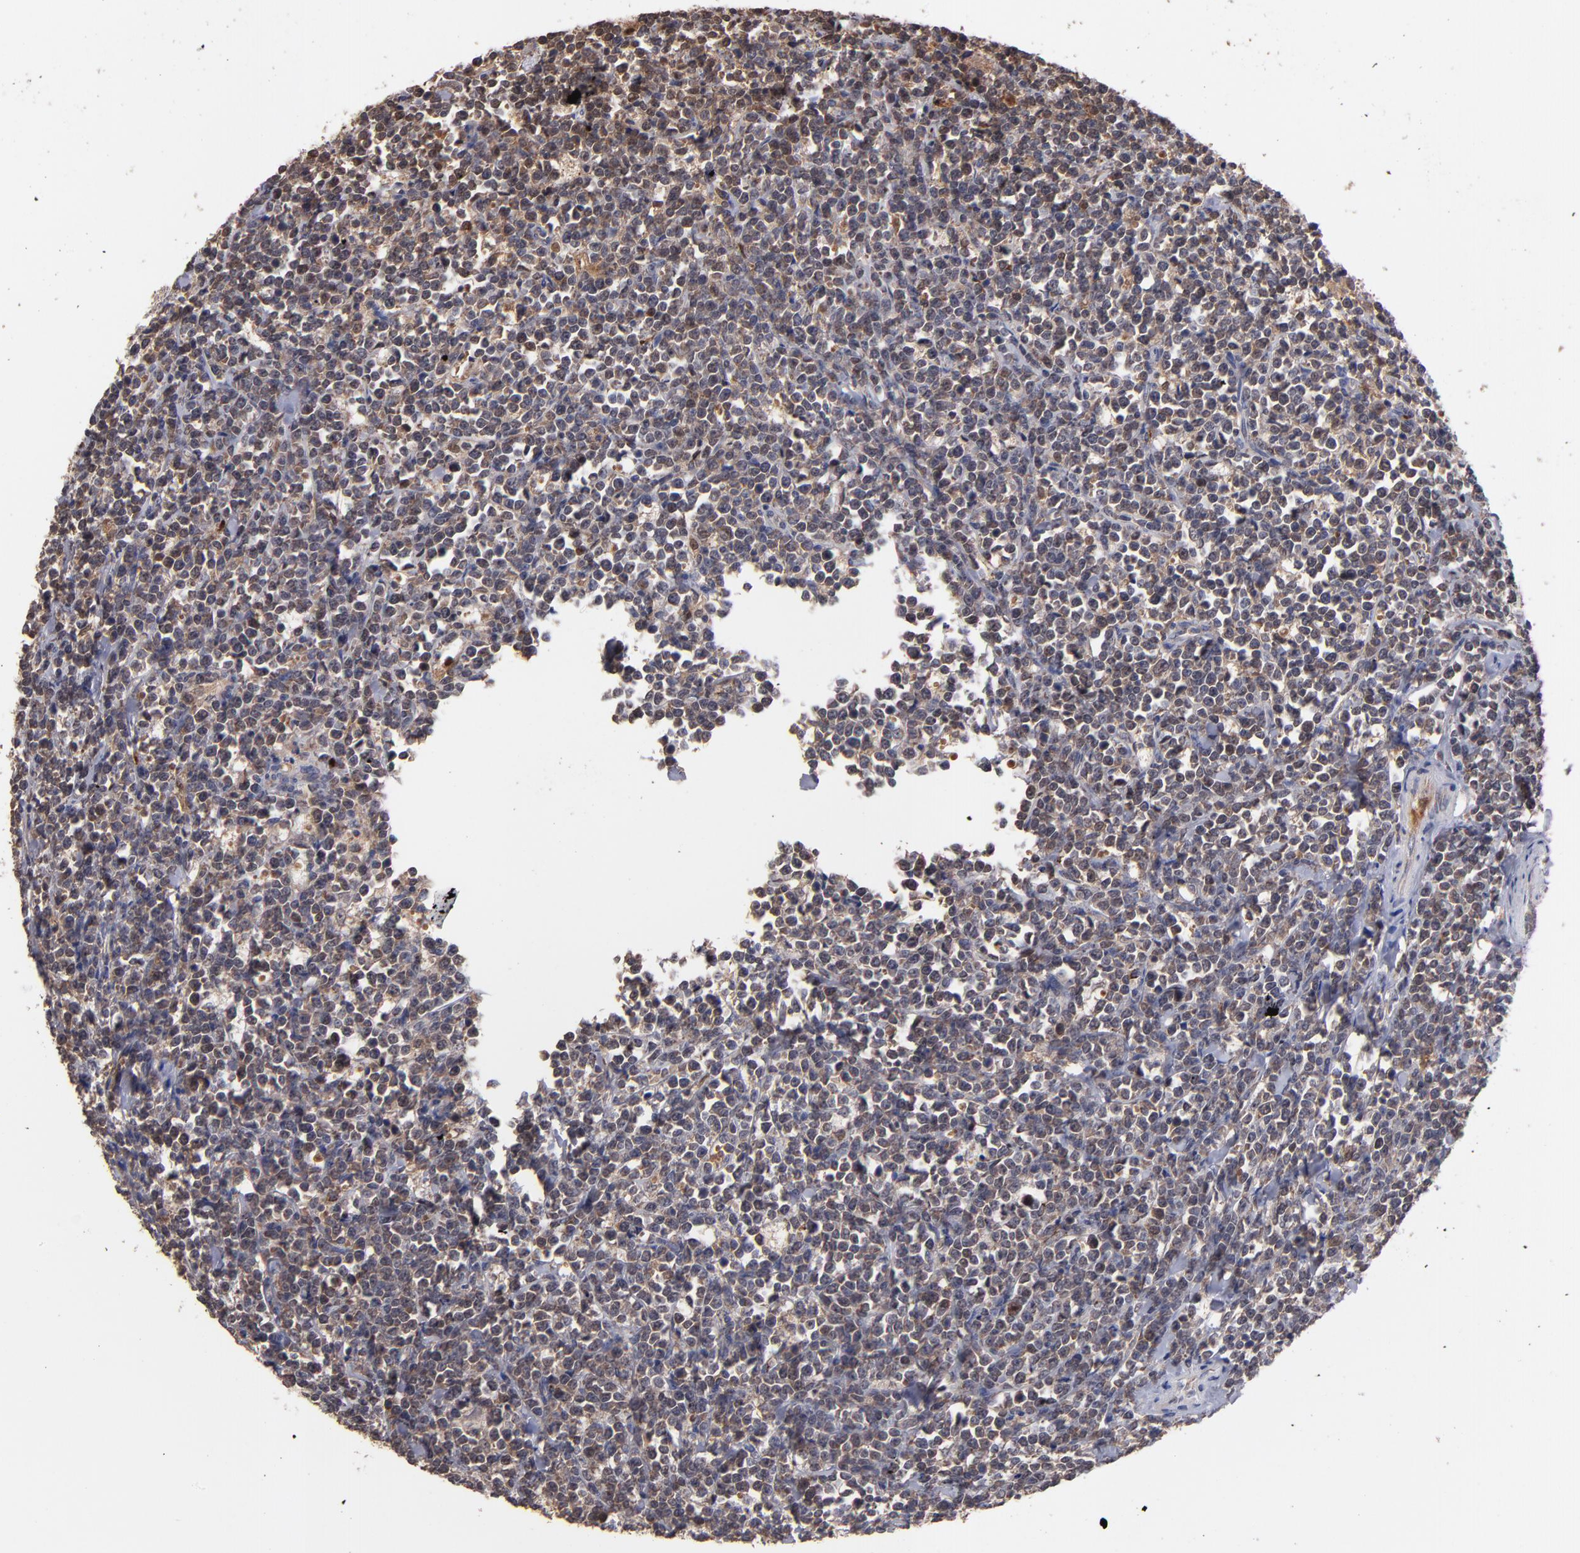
{"staining": {"intensity": "weak", "quantity": ">75%", "location": "cytoplasmic/membranous"}, "tissue": "lymphoma", "cell_type": "Tumor cells", "image_type": "cancer", "snomed": [{"axis": "morphology", "description": "Malignant lymphoma, non-Hodgkin's type, High grade"}, {"axis": "topography", "description": "Small intestine"}, {"axis": "topography", "description": "Colon"}], "caption": "About >75% of tumor cells in human malignant lymphoma, non-Hodgkin's type (high-grade) reveal weak cytoplasmic/membranous protein positivity as visualized by brown immunohistochemical staining.", "gene": "DIABLO", "patient": {"sex": "male", "age": 8}}